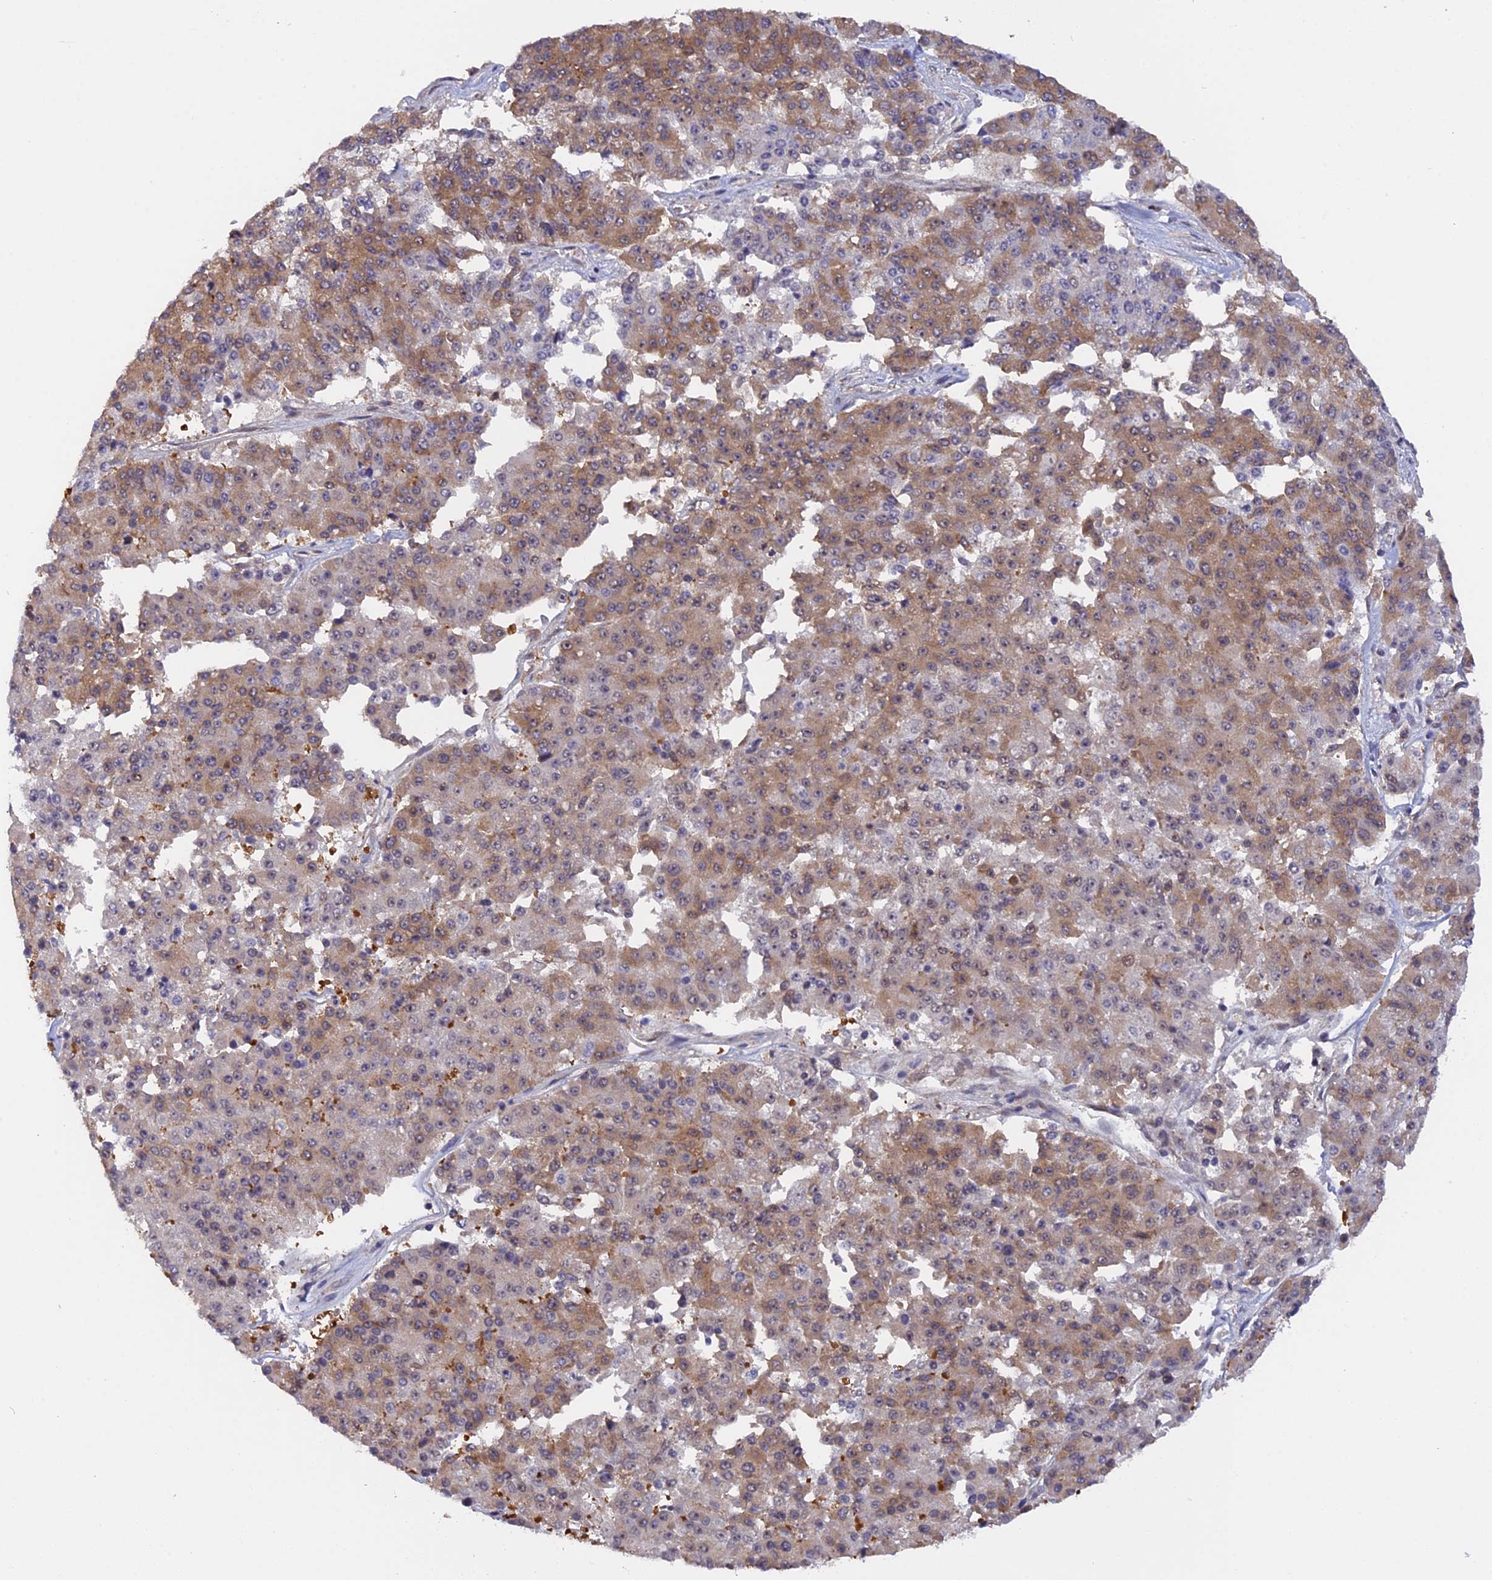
{"staining": {"intensity": "moderate", "quantity": "25%-75%", "location": "cytoplasmic/membranous"}, "tissue": "pancreatic cancer", "cell_type": "Tumor cells", "image_type": "cancer", "snomed": [{"axis": "morphology", "description": "Adenocarcinoma, NOS"}, {"axis": "topography", "description": "Pancreas"}], "caption": "Immunohistochemistry (IHC) staining of adenocarcinoma (pancreatic), which shows medium levels of moderate cytoplasmic/membranous staining in approximately 25%-75% of tumor cells indicating moderate cytoplasmic/membranous protein expression. The staining was performed using DAB (brown) for protein detection and nuclei were counterstained in hematoxylin (blue).", "gene": "ZNF428", "patient": {"sex": "male", "age": 50}}